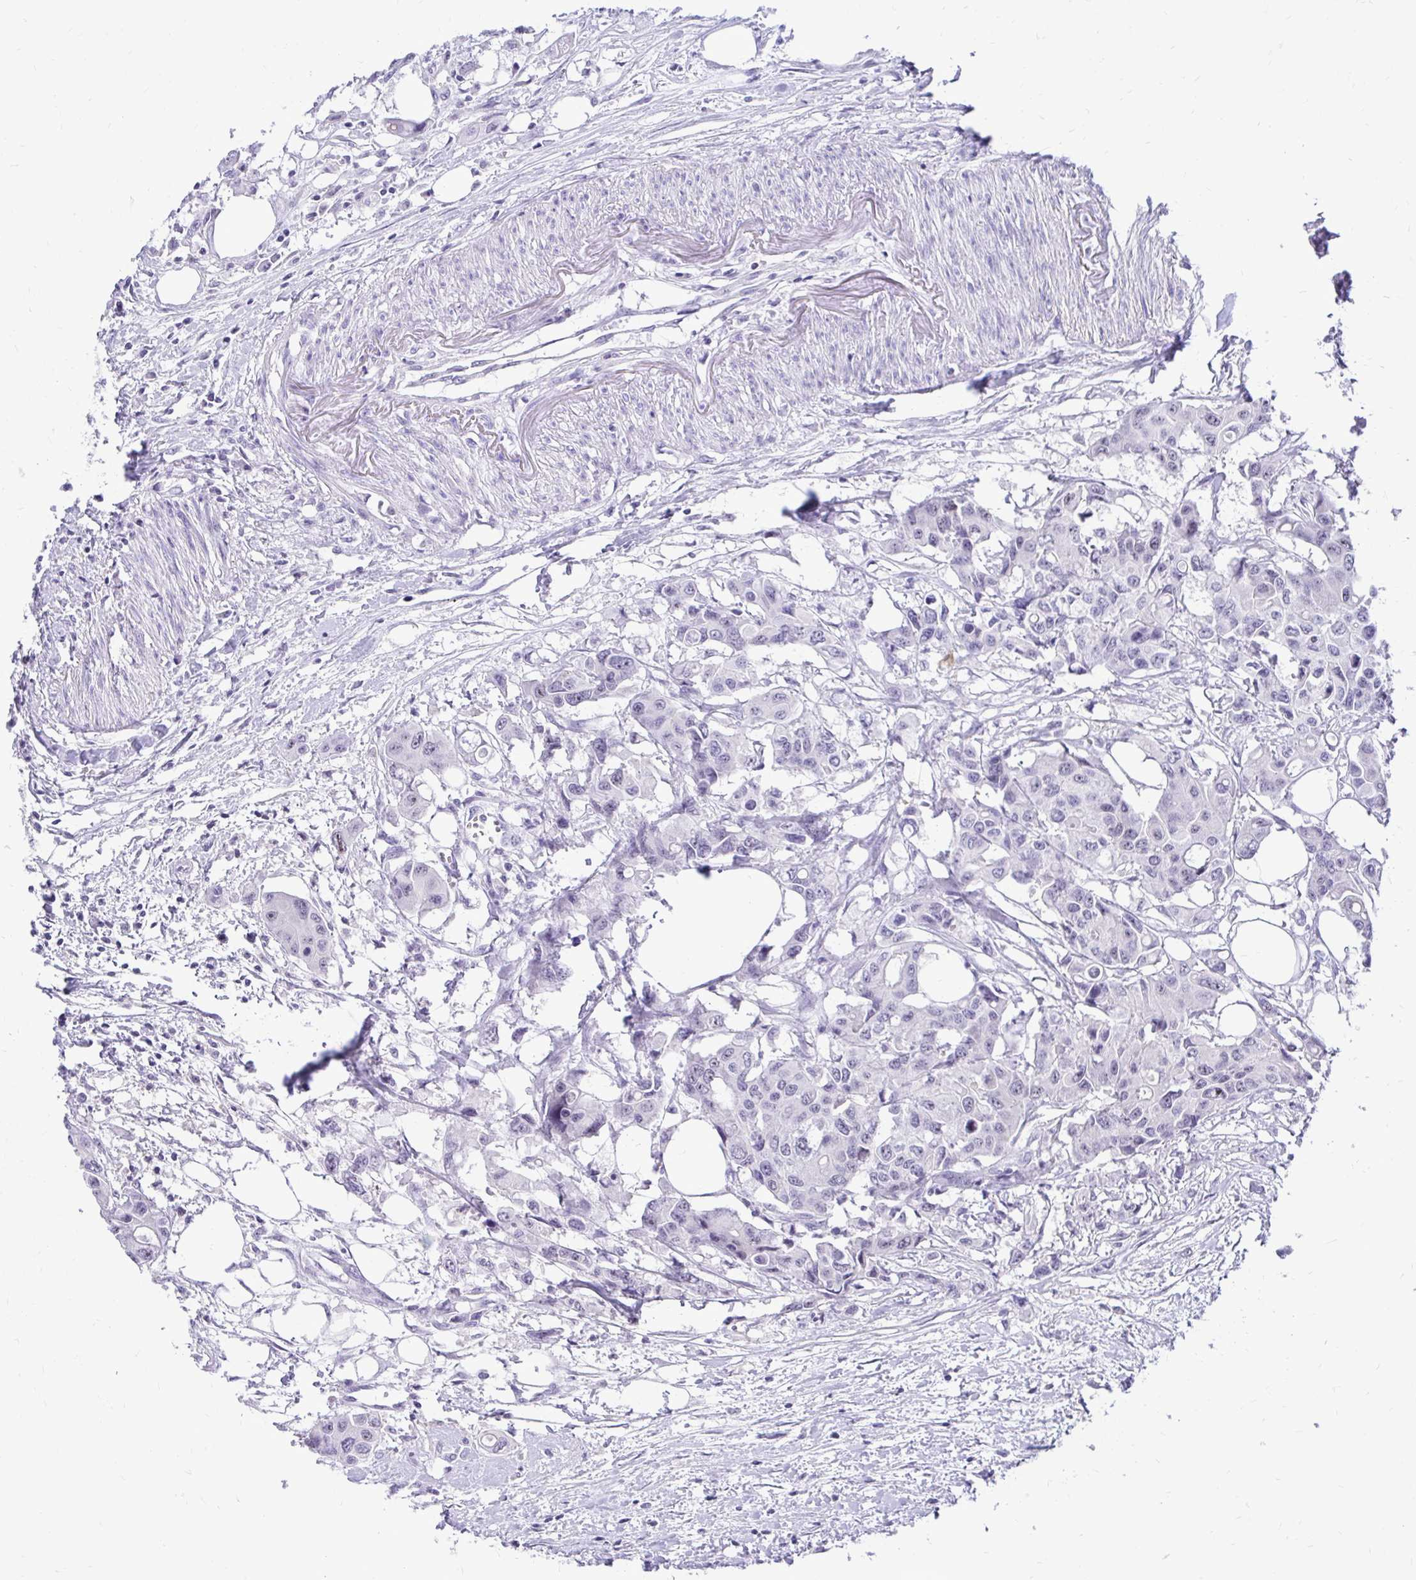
{"staining": {"intensity": "negative", "quantity": "none", "location": "none"}, "tissue": "colorectal cancer", "cell_type": "Tumor cells", "image_type": "cancer", "snomed": [{"axis": "morphology", "description": "Adenocarcinoma, NOS"}, {"axis": "topography", "description": "Colon"}], "caption": "Human colorectal cancer (adenocarcinoma) stained for a protein using immunohistochemistry (IHC) displays no staining in tumor cells.", "gene": "NIFK", "patient": {"sex": "male", "age": 77}}